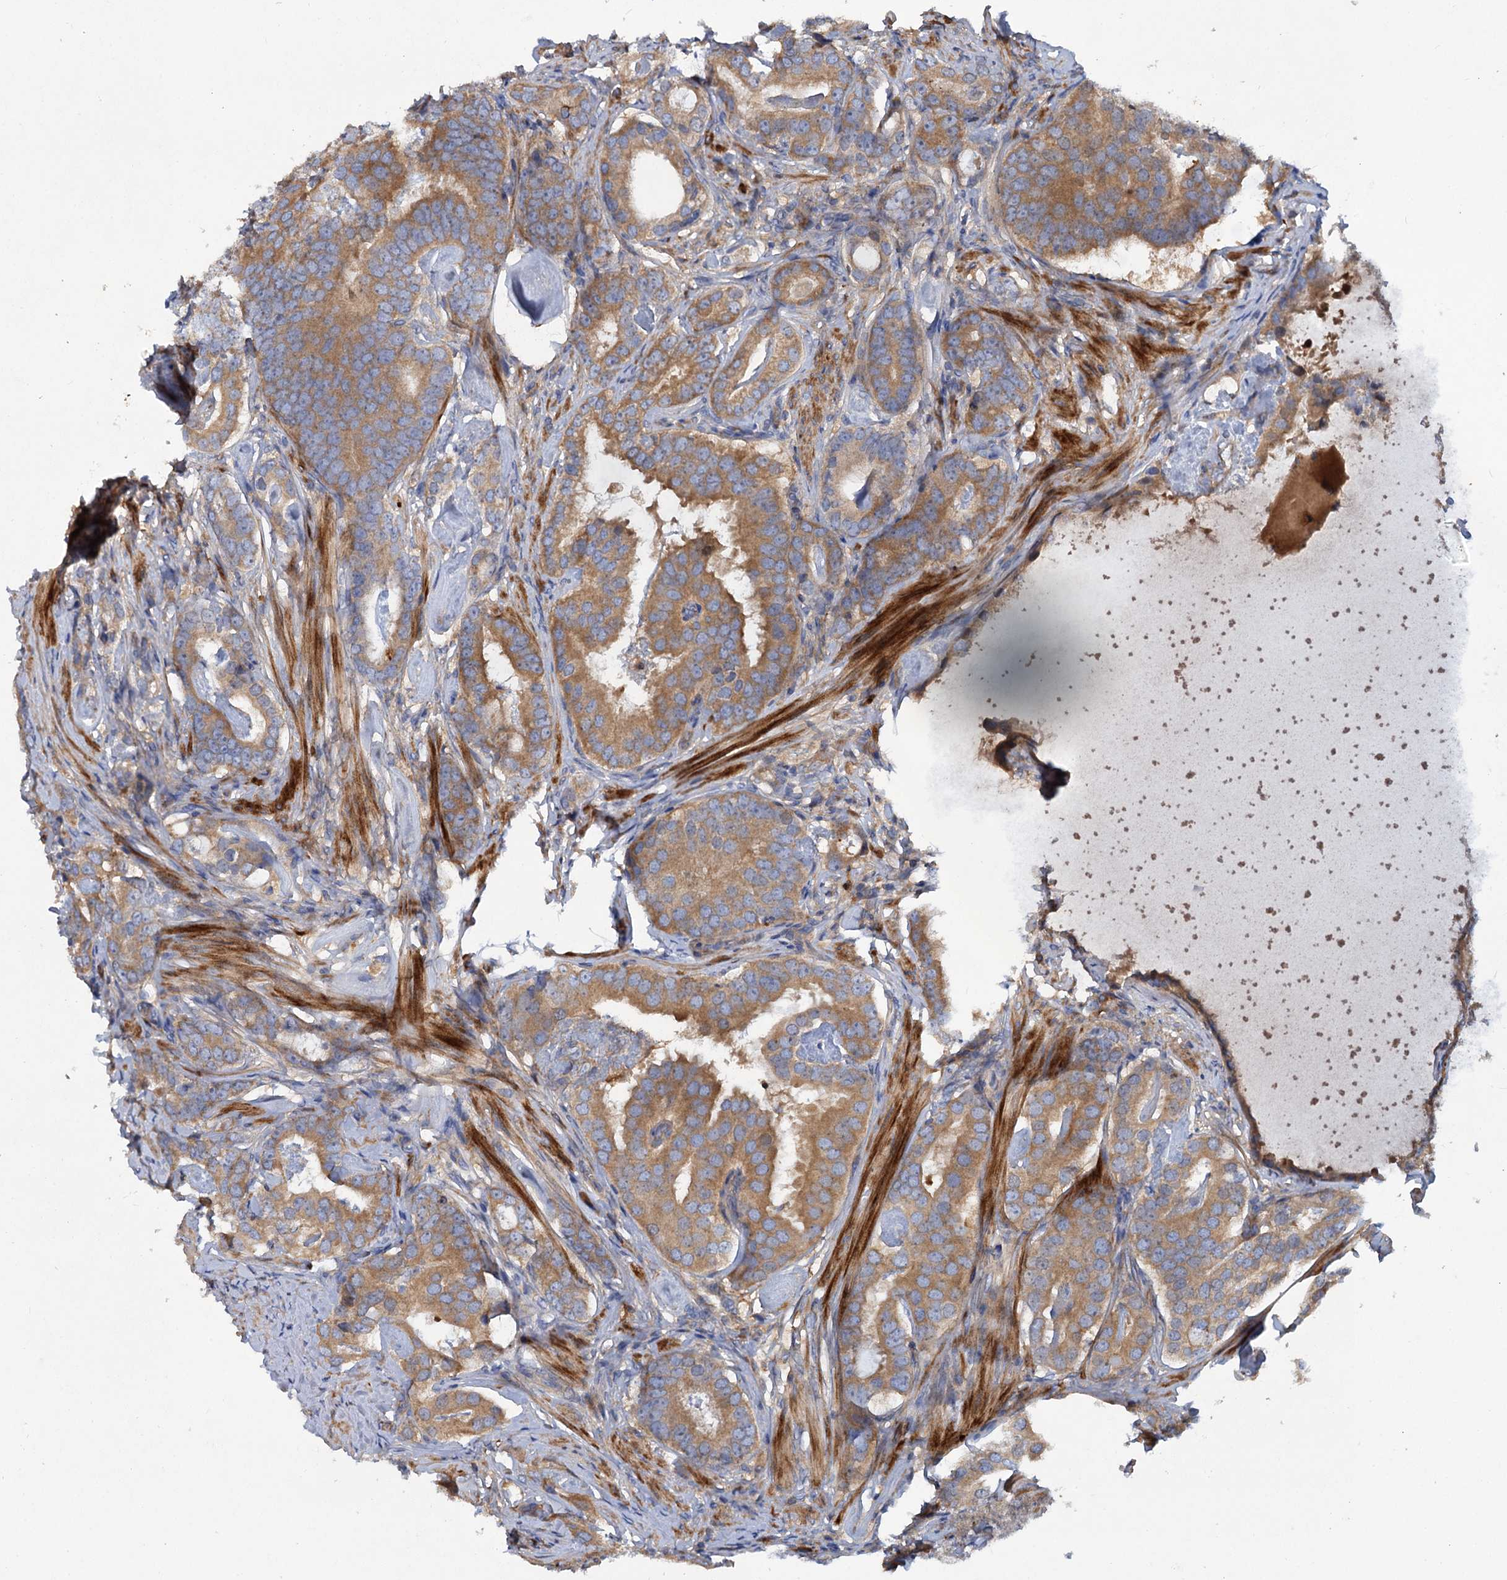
{"staining": {"intensity": "moderate", "quantity": ">75%", "location": "cytoplasmic/membranous"}, "tissue": "prostate cancer", "cell_type": "Tumor cells", "image_type": "cancer", "snomed": [{"axis": "morphology", "description": "Adenocarcinoma, Low grade"}, {"axis": "topography", "description": "Prostate"}], "caption": "Prostate cancer (low-grade adenocarcinoma) stained for a protein (brown) displays moderate cytoplasmic/membranous positive expression in about >75% of tumor cells.", "gene": "ALKBH7", "patient": {"sex": "male", "age": 71}}